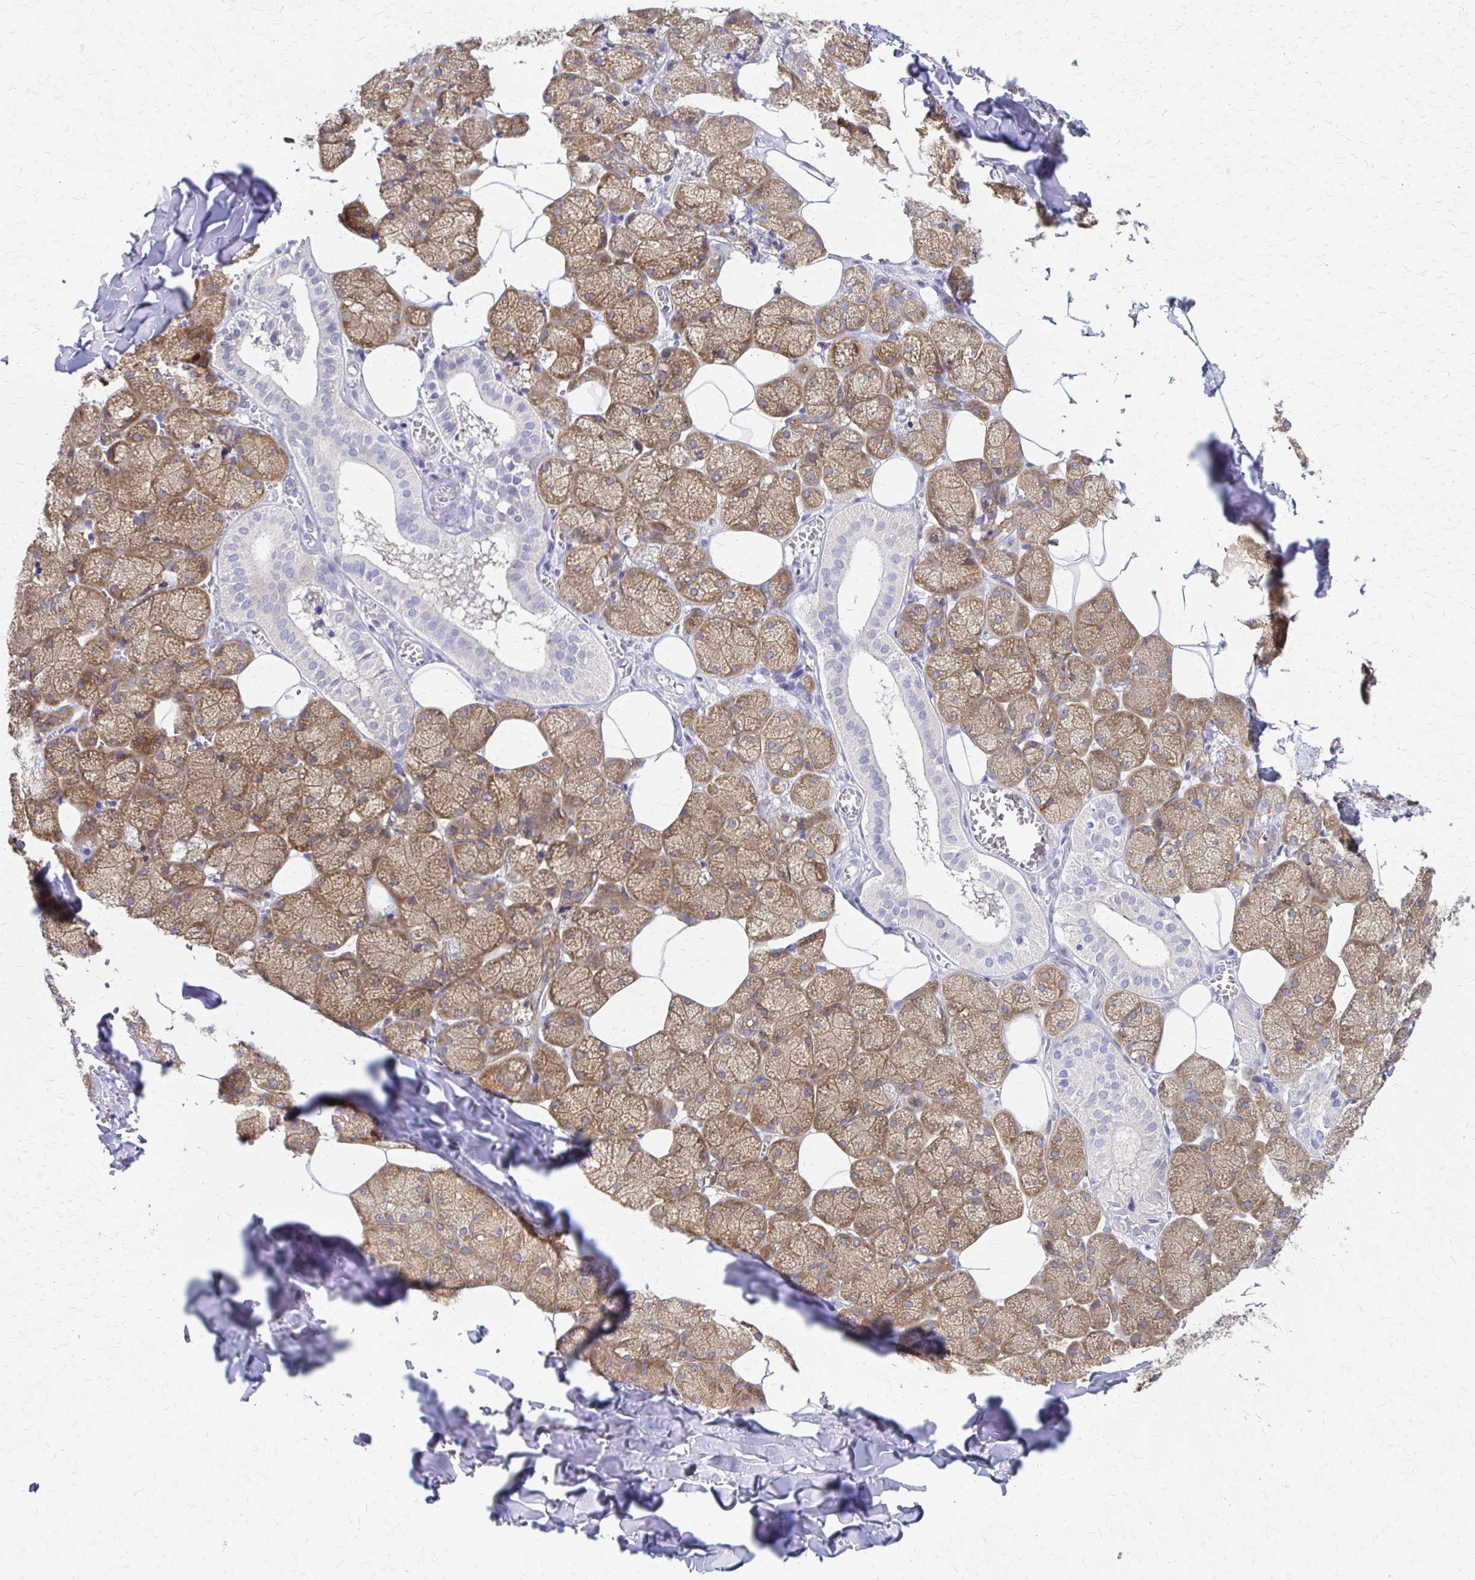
{"staining": {"intensity": "moderate", "quantity": "25%-75%", "location": "cytoplasmic/membranous"}, "tissue": "salivary gland", "cell_type": "Glandular cells", "image_type": "normal", "snomed": [{"axis": "morphology", "description": "Normal tissue, NOS"}, {"axis": "topography", "description": "Salivary gland"}, {"axis": "topography", "description": "Peripheral nerve tissue"}], "caption": "High-magnification brightfield microscopy of unremarkable salivary gland stained with DAB (brown) and counterstained with hematoxylin (blue). glandular cells exhibit moderate cytoplasmic/membranous staining is appreciated in about25%-75% of cells. (IHC, brightfield microscopy, high magnification).", "gene": "PIK3AP1", "patient": {"sex": "male", "age": 38}}